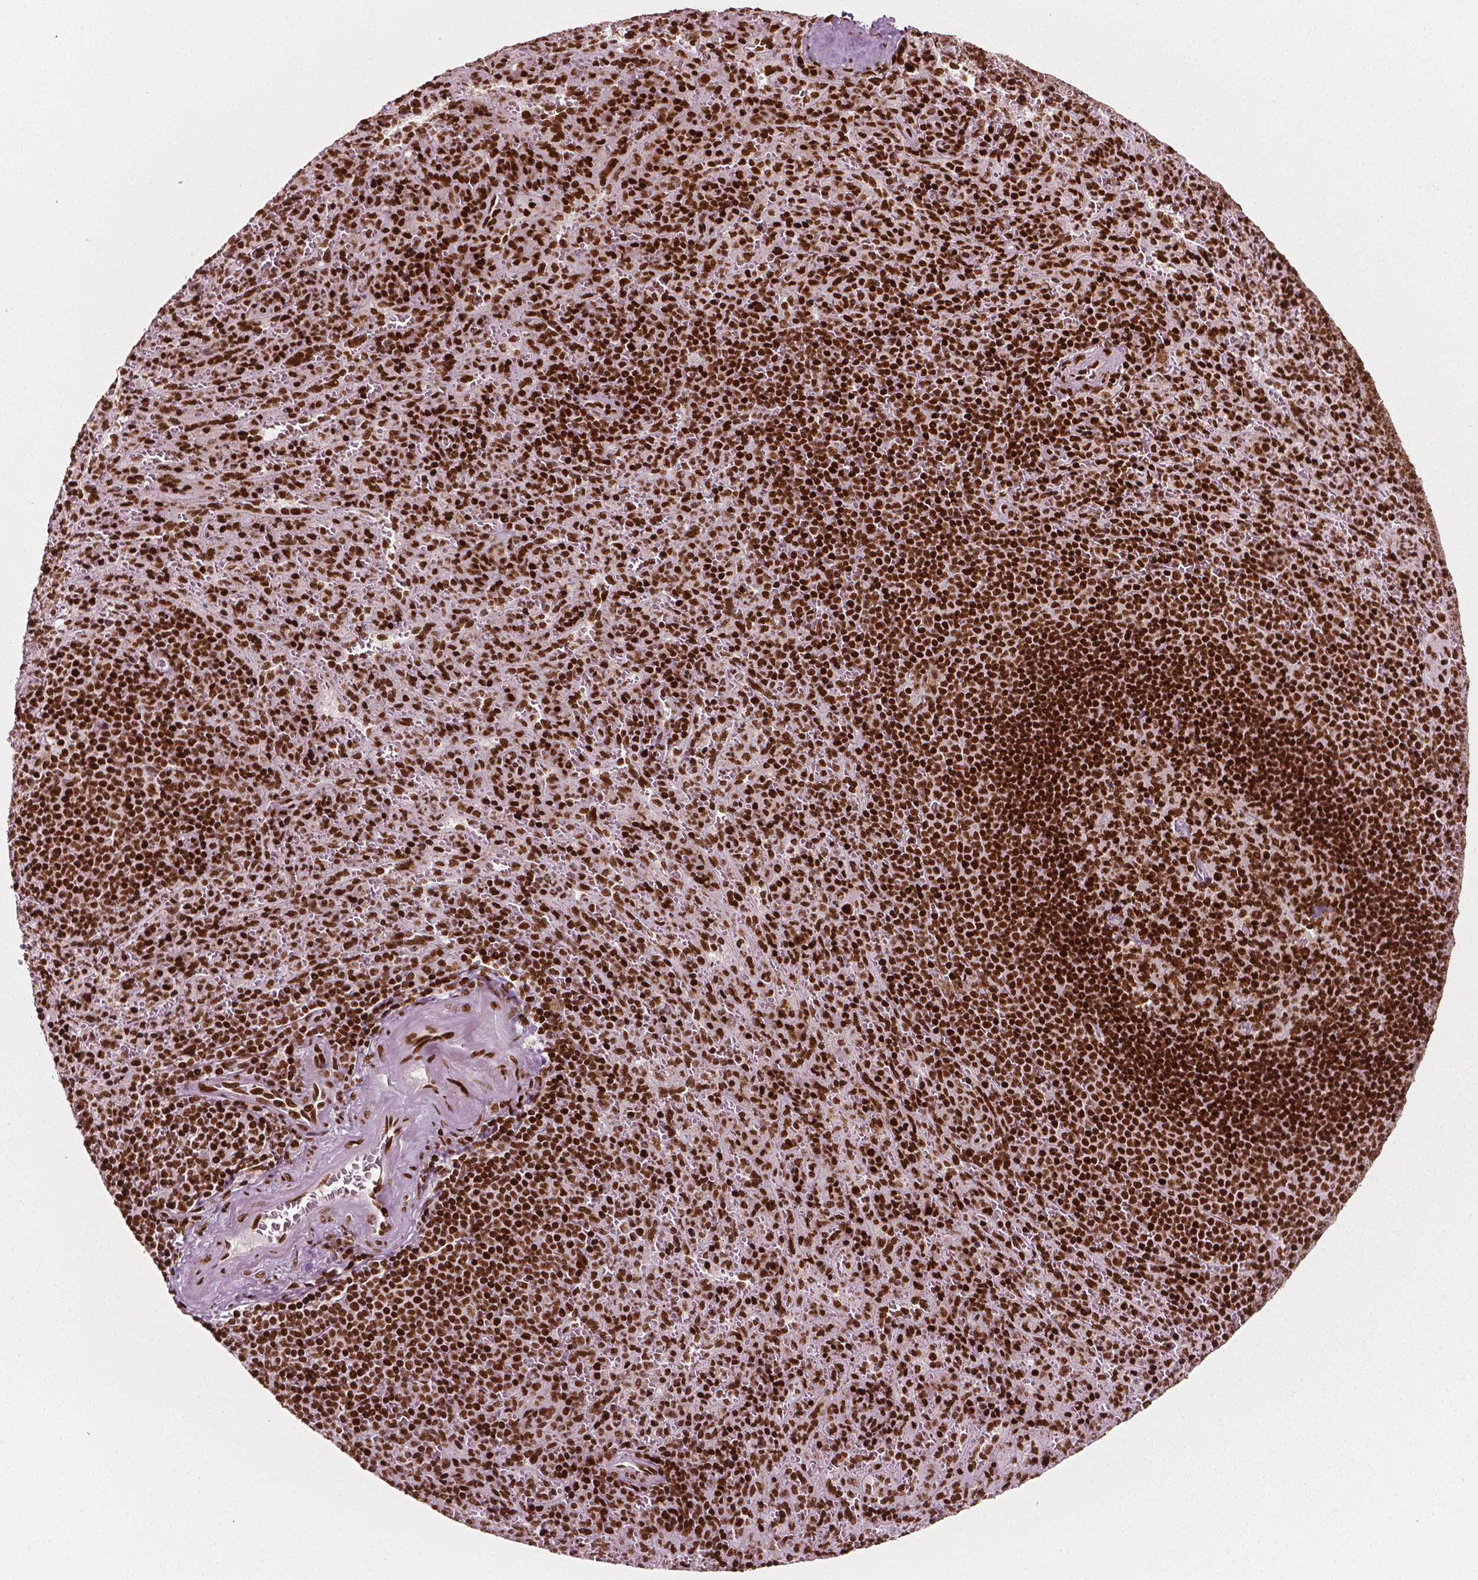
{"staining": {"intensity": "strong", "quantity": ">75%", "location": "nuclear"}, "tissue": "spleen", "cell_type": "Cells in red pulp", "image_type": "normal", "snomed": [{"axis": "morphology", "description": "Normal tissue, NOS"}, {"axis": "topography", "description": "Spleen"}], "caption": "Cells in red pulp reveal high levels of strong nuclear positivity in about >75% of cells in normal spleen.", "gene": "CTCF", "patient": {"sex": "male", "age": 57}}